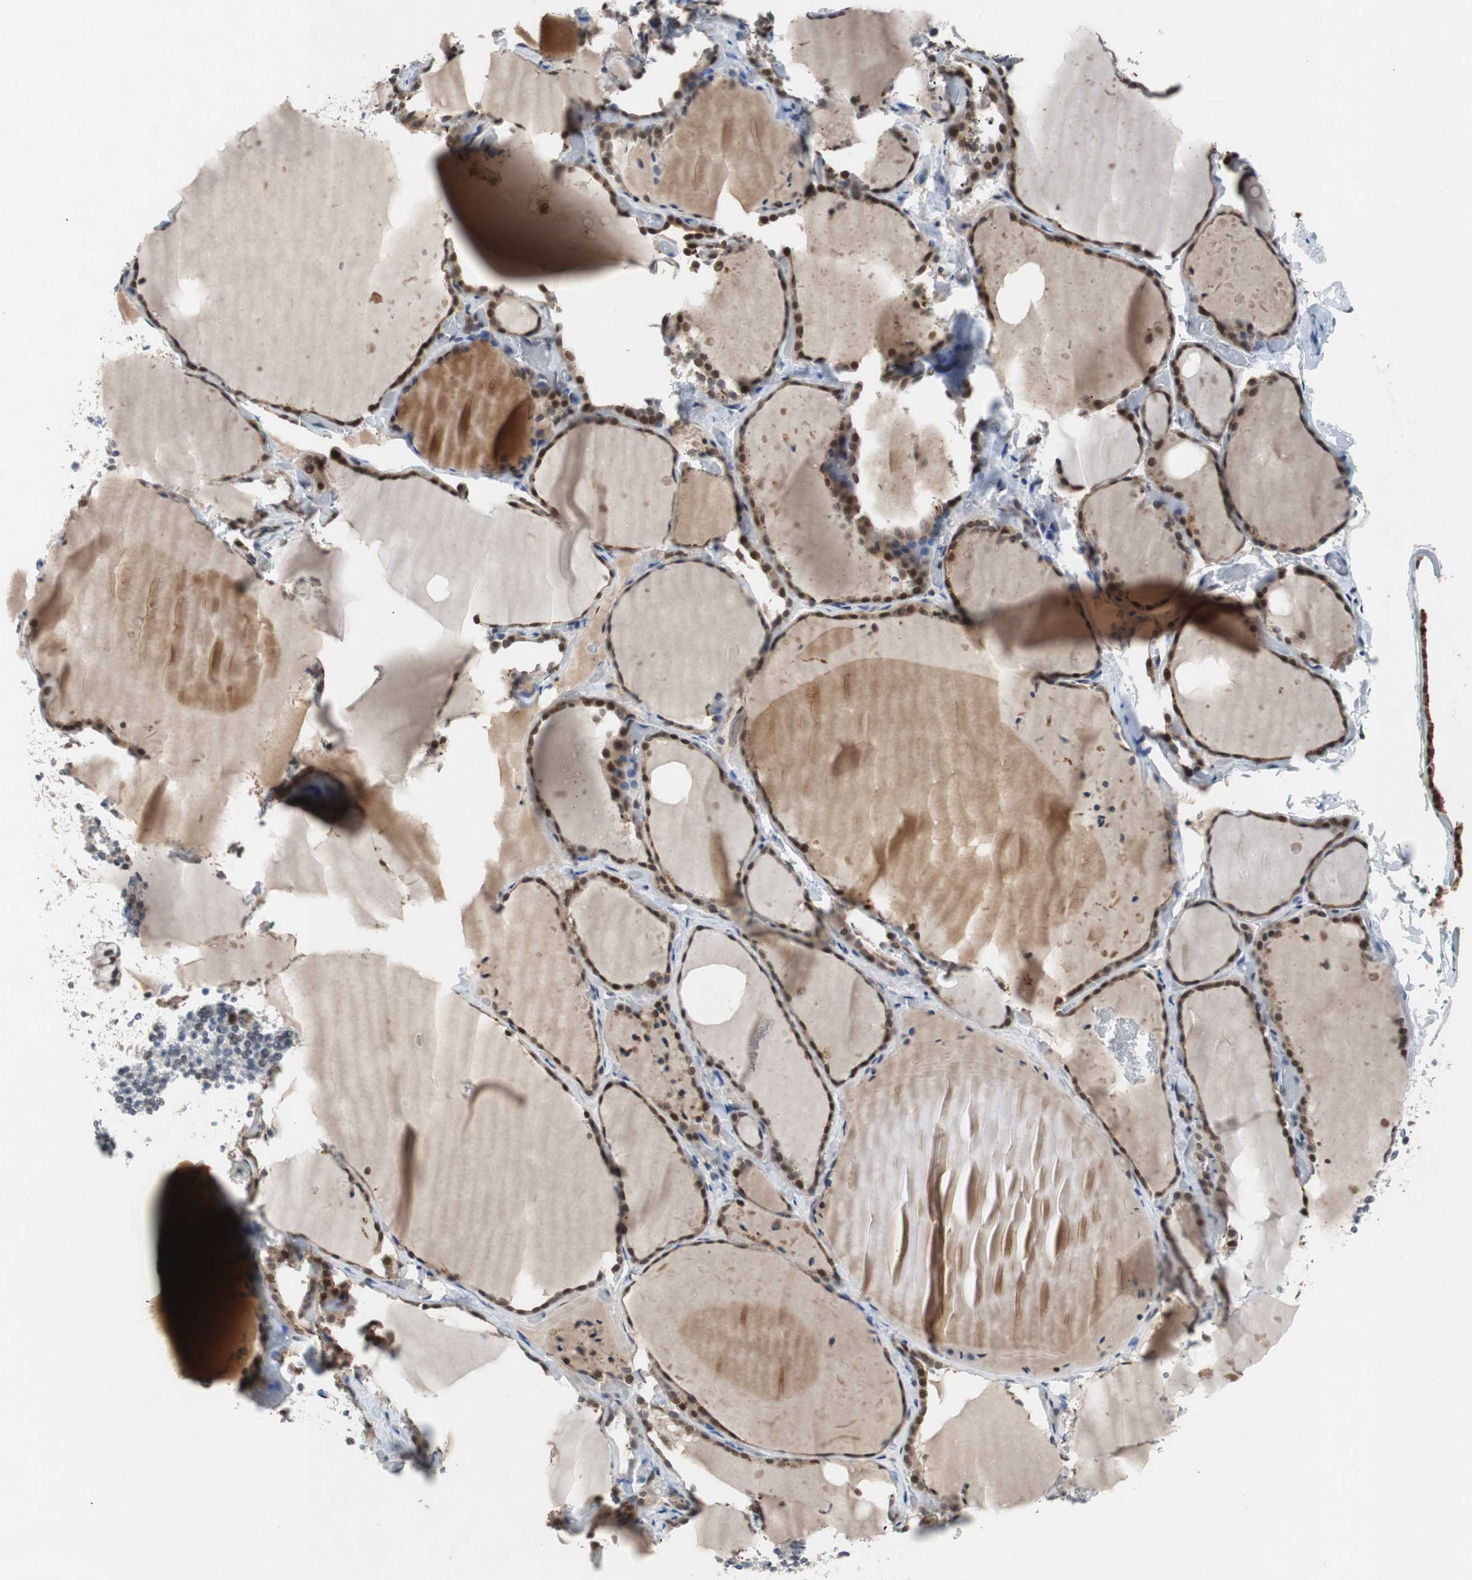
{"staining": {"intensity": "strong", "quantity": ">75%", "location": "cytoplasmic/membranous,nuclear"}, "tissue": "thyroid gland", "cell_type": "Glandular cells", "image_type": "normal", "snomed": [{"axis": "morphology", "description": "Normal tissue, NOS"}, {"axis": "topography", "description": "Thyroid gland"}], "caption": "The image displays staining of normal thyroid gland, revealing strong cytoplasmic/membranous,nuclear protein staining (brown color) within glandular cells. The protein is shown in brown color, while the nuclei are stained blue.", "gene": "TP63", "patient": {"sex": "female", "age": 22}}